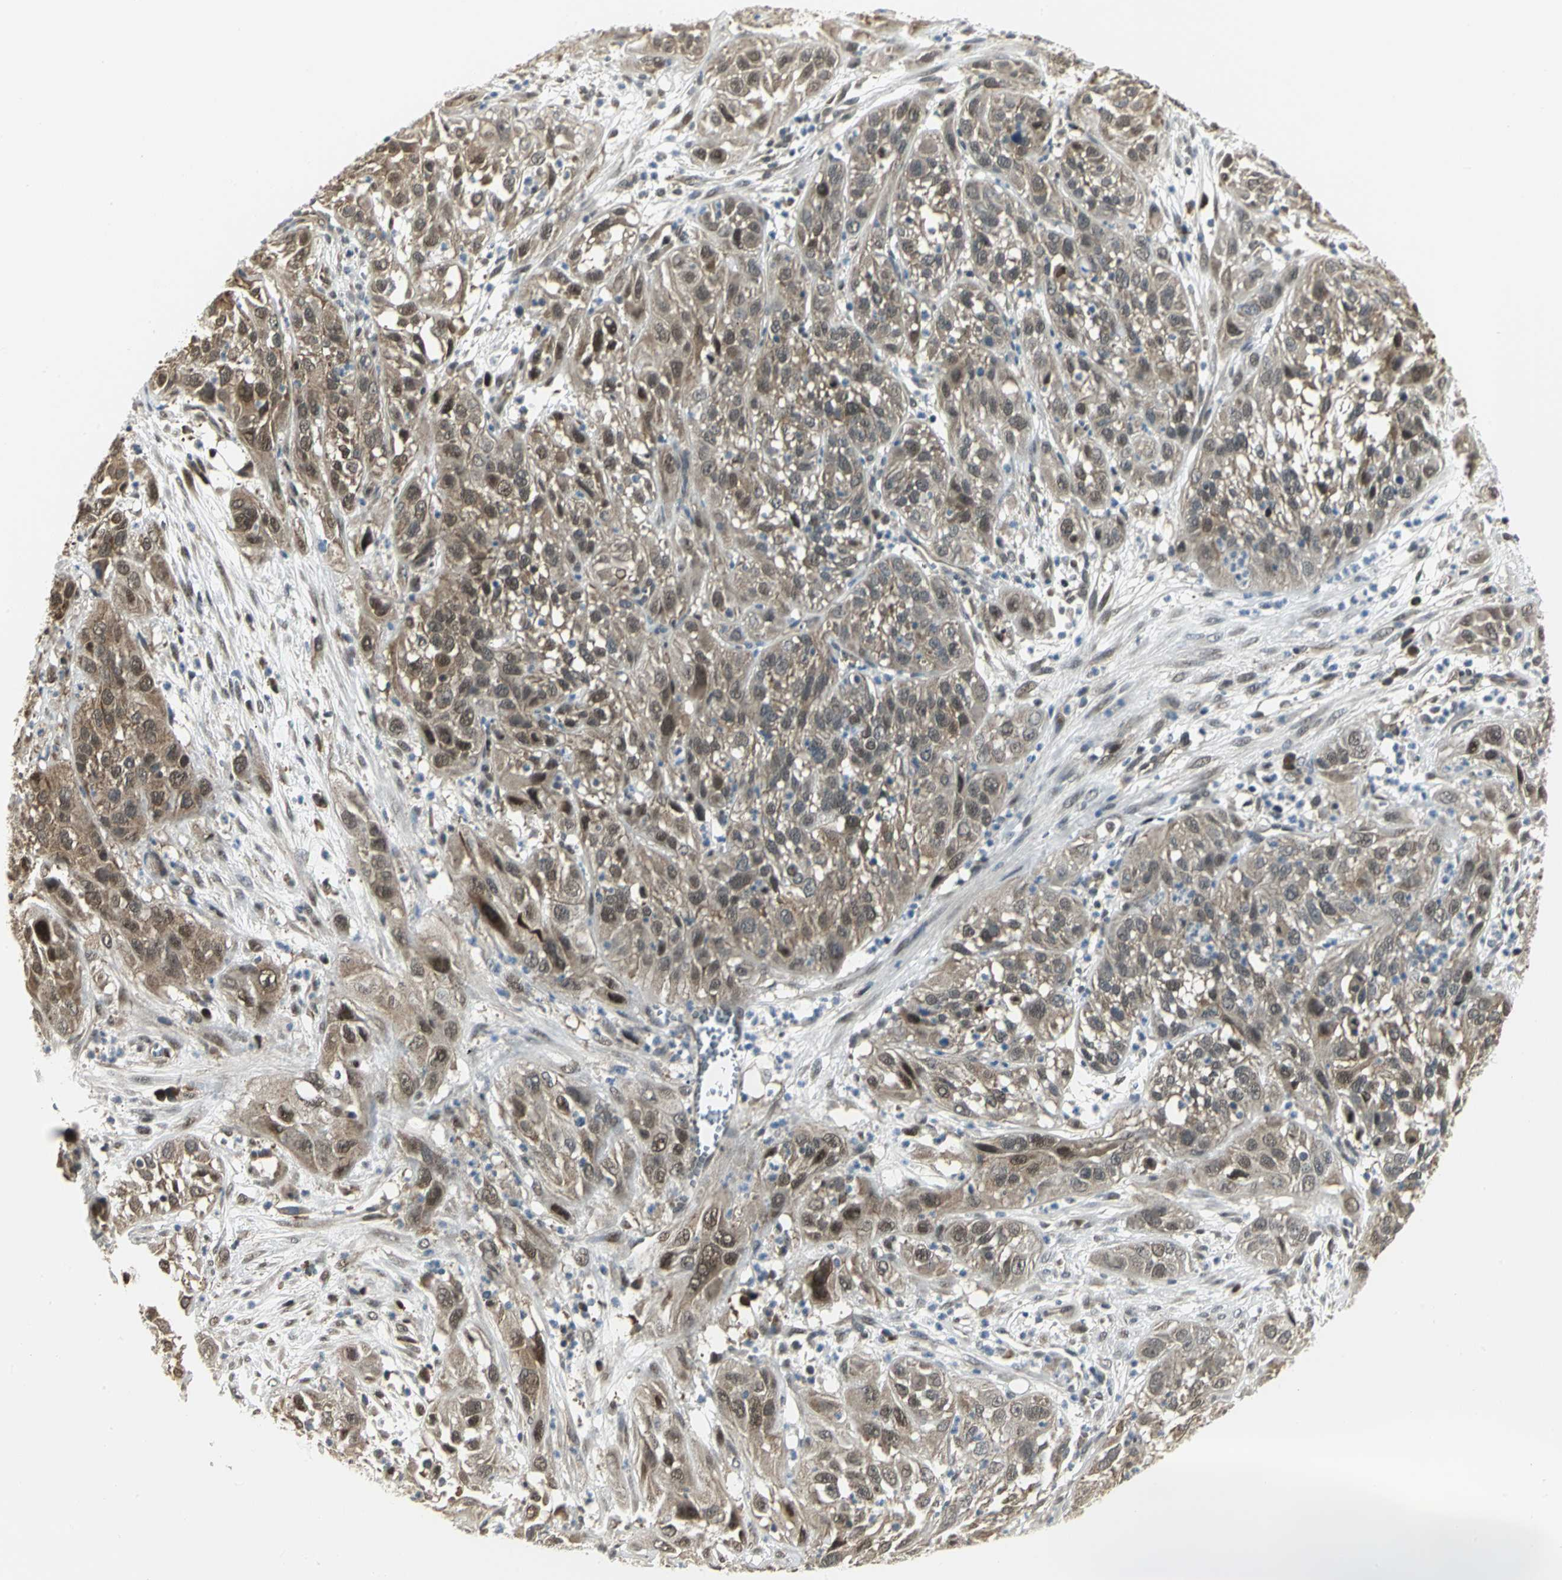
{"staining": {"intensity": "moderate", "quantity": ">75%", "location": "cytoplasmic/membranous,nuclear"}, "tissue": "cervical cancer", "cell_type": "Tumor cells", "image_type": "cancer", "snomed": [{"axis": "morphology", "description": "Squamous cell carcinoma, NOS"}, {"axis": "topography", "description": "Cervix"}], "caption": "A photomicrograph showing moderate cytoplasmic/membranous and nuclear positivity in about >75% of tumor cells in squamous cell carcinoma (cervical), as visualized by brown immunohistochemical staining.", "gene": "PSMC4", "patient": {"sex": "female", "age": 32}}